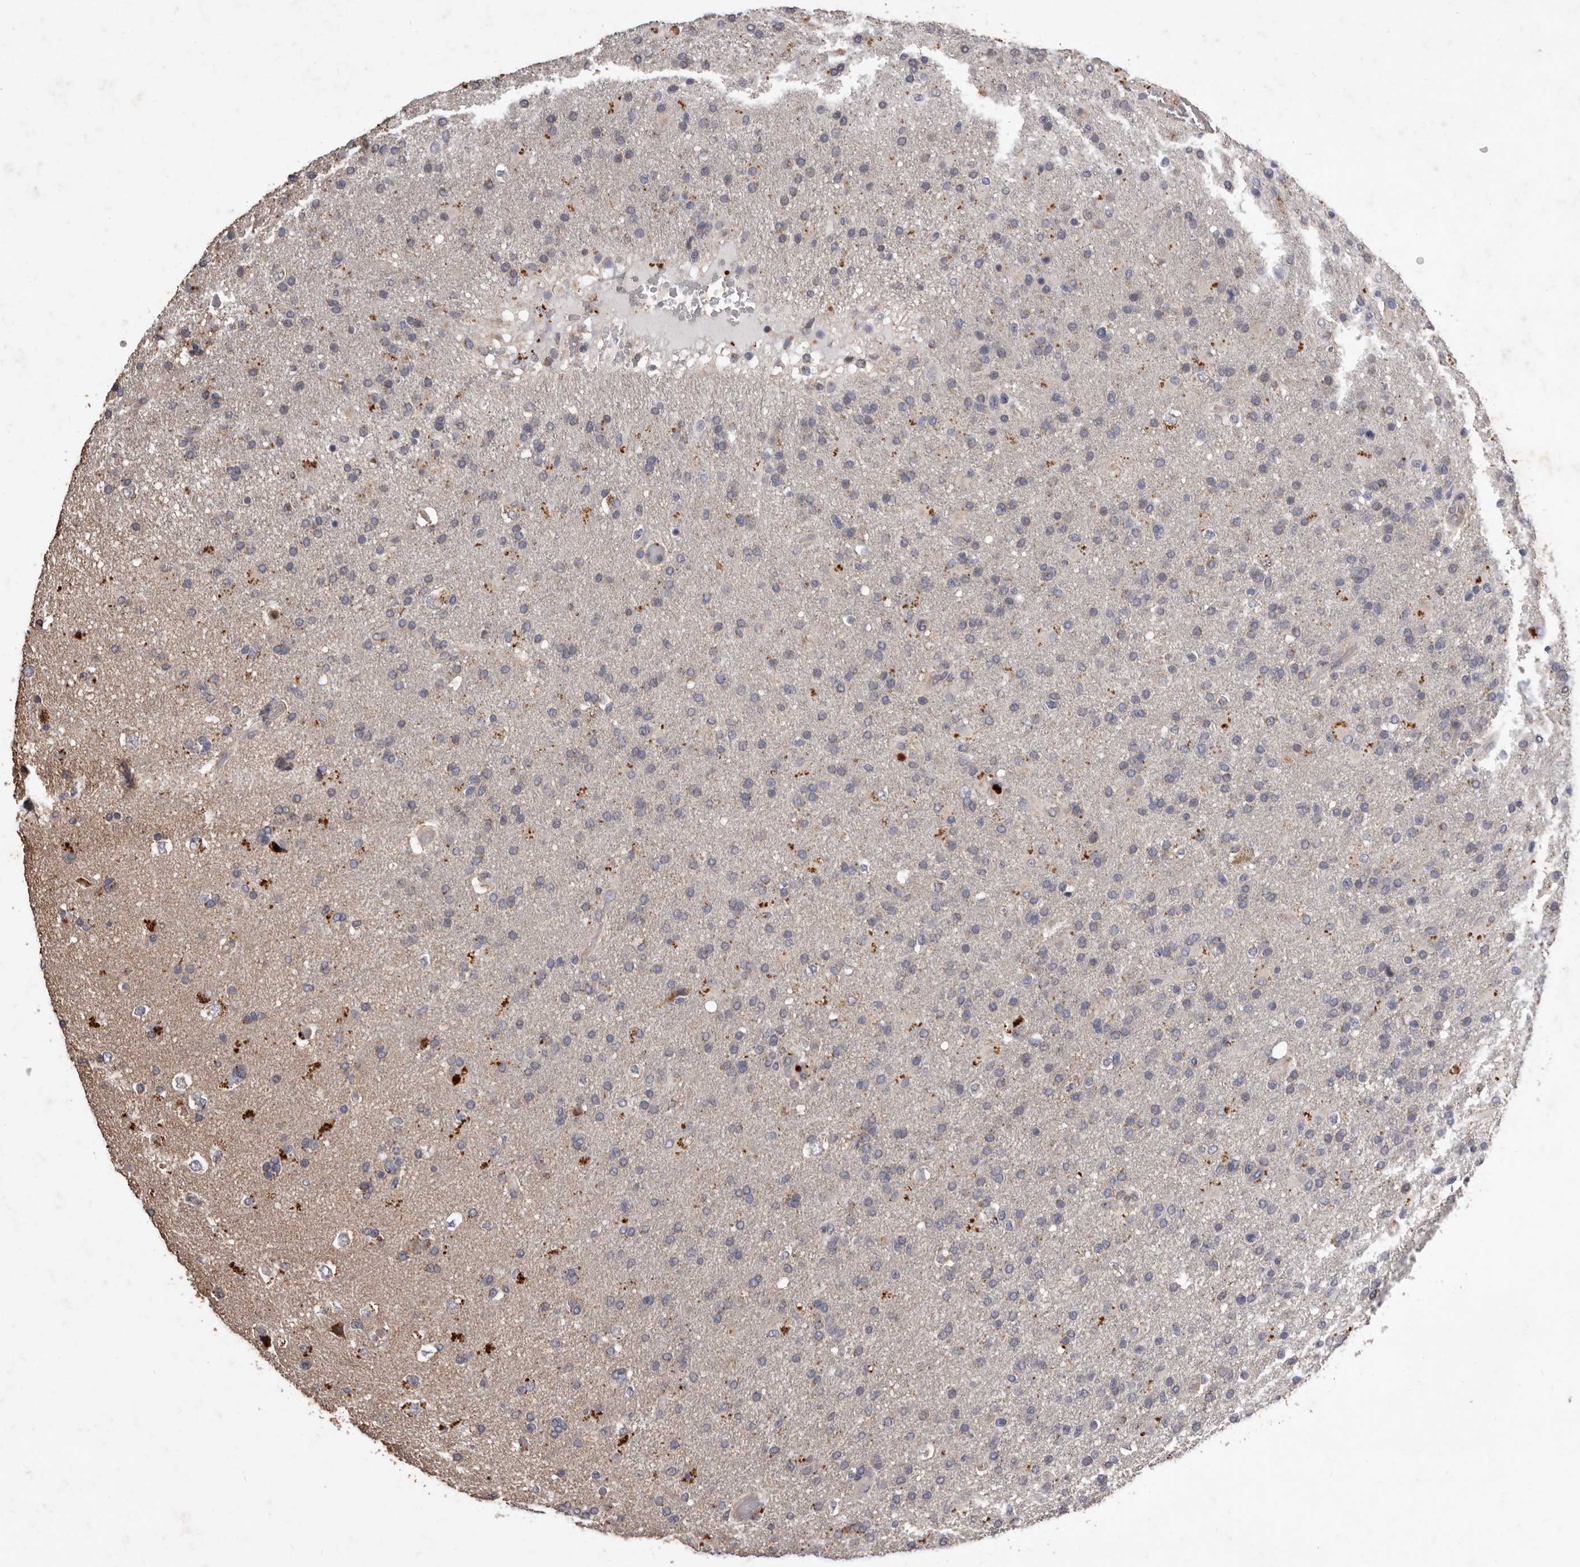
{"staining": {"intensity": "negative", "quantity": "none", "location": "none"}, "tissue": "glioma", "cell_type": "Tumor cells", "image_type": "cancer", "snomed": [{"axis": "morphology", "description": "Glioma, malignant, High grade"}, {"axis": "topography", "description": "Brain"}], "caption": "Protein analysis of malignant glioma (high-grade) shows no significant expression in tumor cells.", "gene": "CXCL14", "patient": {"sex": "male", "age": 72}}